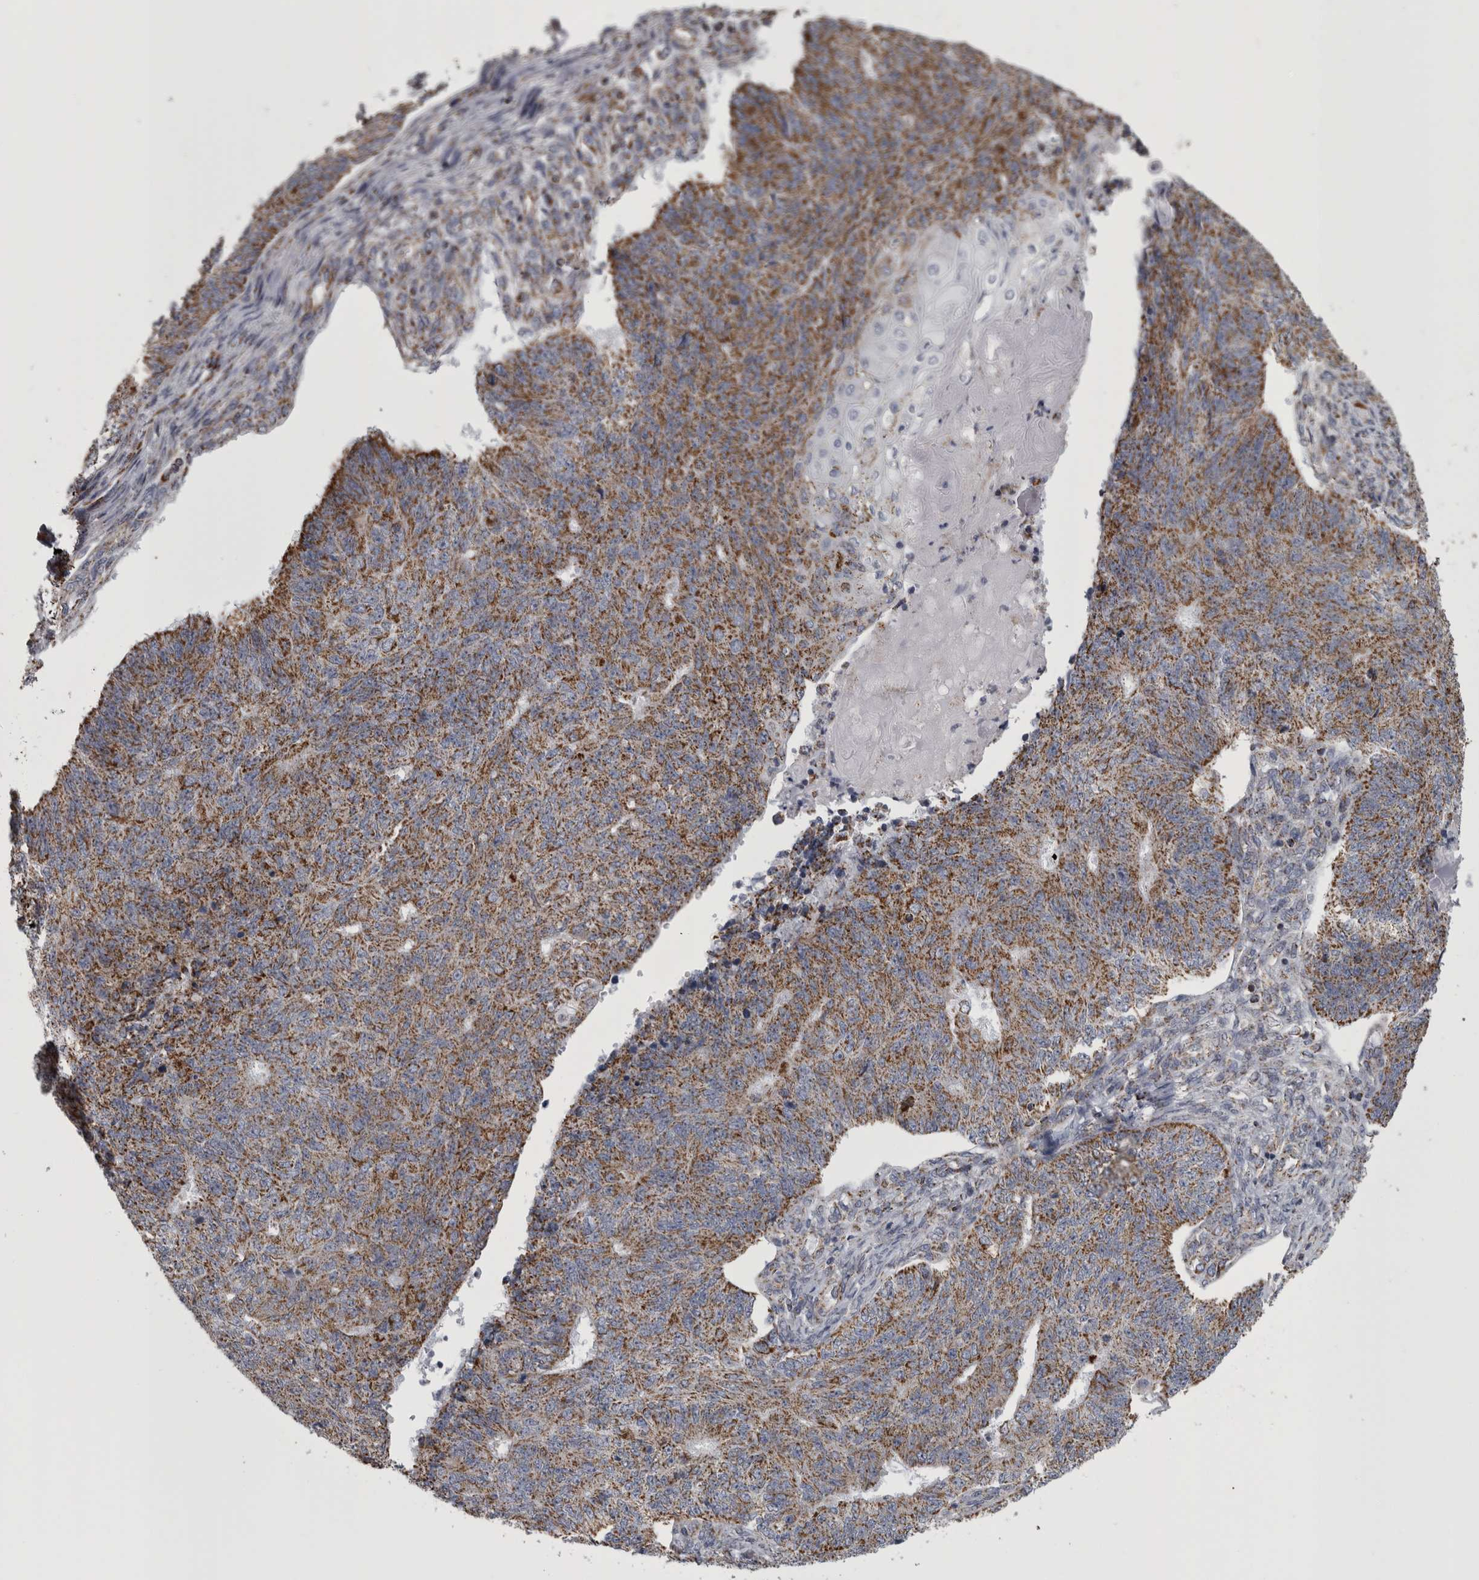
{"staining": {"intensity": "strong", "quantity": ">75%", "location": "cytoplasmic/membranous"}, "tissue": "endometrial cancer", "cell_type": "Tumor cells", "image_type": "cancer", "snomed": [{"axis": "morphology", "description": "Adenocarcinoma, NOS"}, {"axis": "topography", "description": "Endometrium"}], "caption": "Immunohistochemistry histopathology image of neoplastic tissue: endometrial cancer (adenocarcinoma) stained using immunohistochemistry (IHC) reveals high levels of strong protein expression localized specifically in the cytoplasmic/membranous of tumor cells, appearing as a cytoplasmic/membranous brown color.", "gene": "MDH2", "patient": {"sex": "female", "age": 32}}